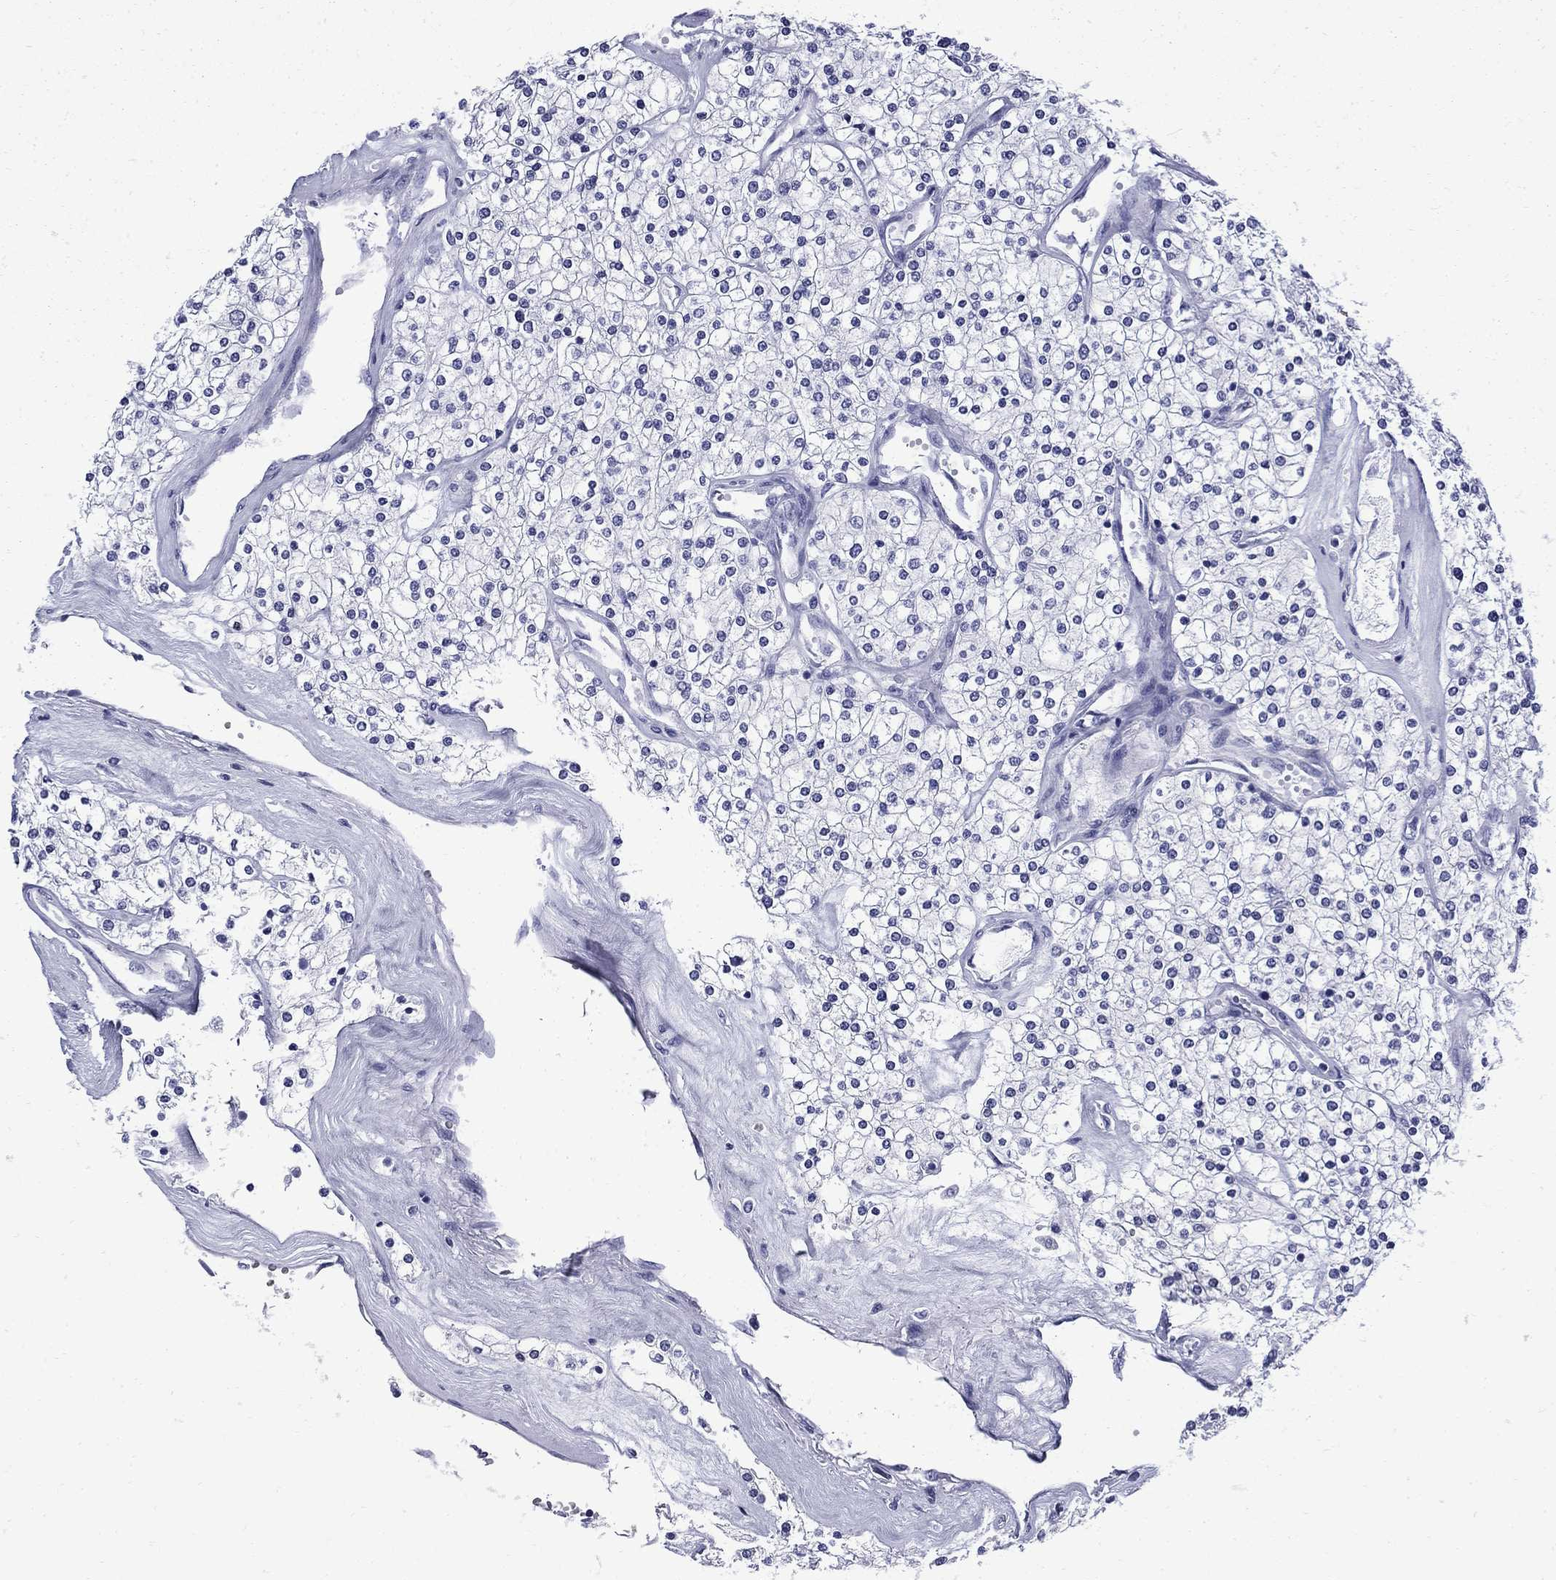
{"staining": {"intensity": "negative", "quantity": "none", "location": "none"}, "tissue": "renal cancer", "cell_type": "Tumor cells", "image_type": "cancer", "snomed": [{"axis": "morphology", "description": "Adenocarcinoma, NOS"}, {"axis": "topography", "description": "Kidney"}], "caption": "This is a histopathology image of IHC staining of renal cancer (adenocarcinoma), which shows no positivity in tumor cells. (DAB (3,3'-diaminobenzidine) immunohistochemistry visualized using brightfield microscopy, high magnification).", "gene": "MGARP", "patient": {"sex": "male", "age": 80}}